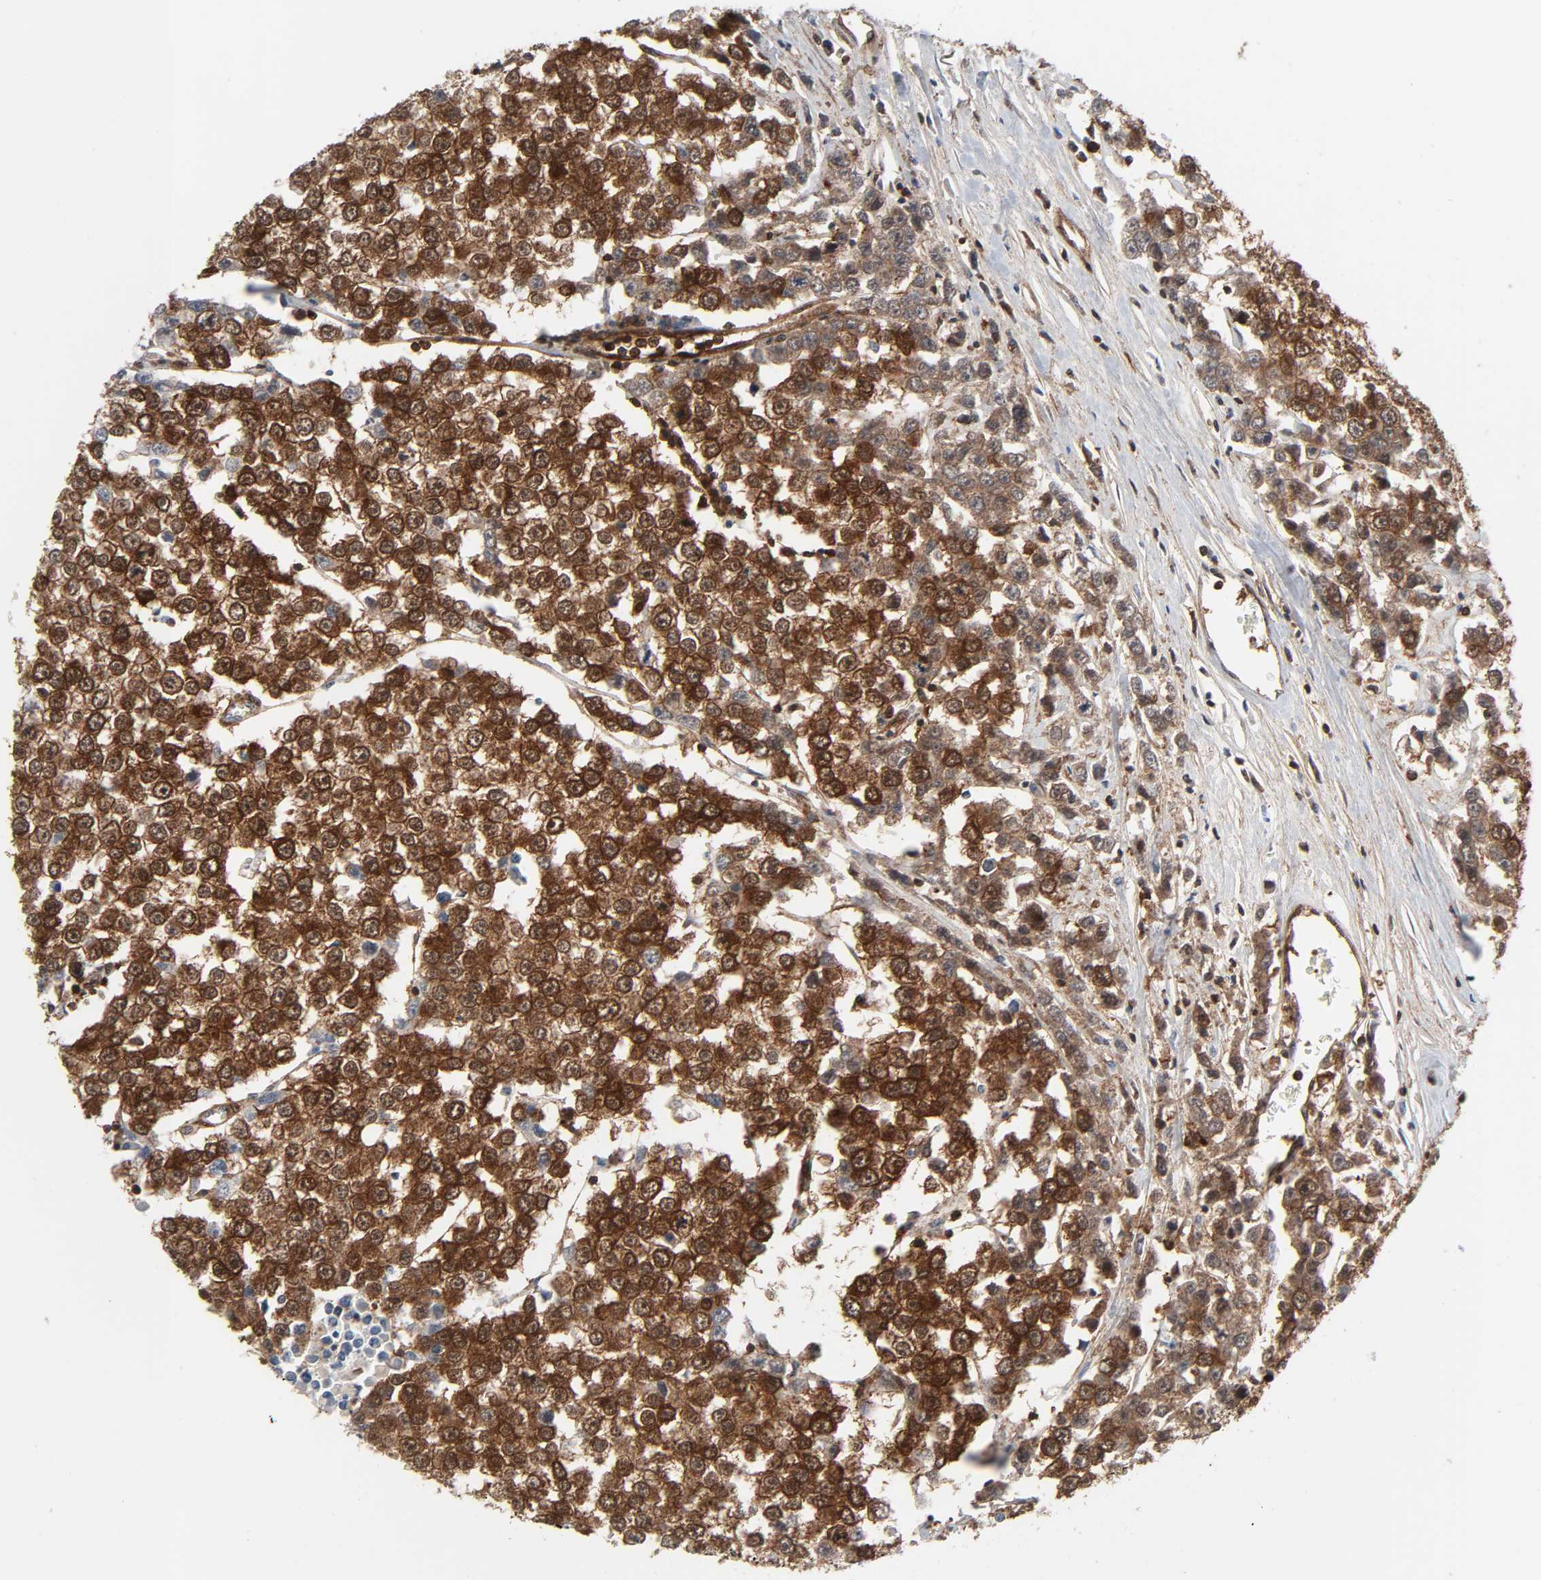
{"staining": {"intensity": "strong", "quantity": ">75%", "location": "cytoplasmic/membranous,nuclear"}, "tissue": "testis cancer", "cell_type": "Tumor cells", "image_type": "cancer", "snomed": [{"axis": "morphology", "description": "Seminoma, NOS"}, {"axis": "morphology", "description": "Carcinoma, Embryonal, NOS"}, {"axis": "topography", "description": "Testis"}], "caption": "Protein expression analysis of human embryonal carcinoma (testis) reveals strong cytoplasmic/membranous and nuclear staining in about >75% of tumor cells.", "gene": "GSK3A", "patient": {"sex": "male", "age": 52}}